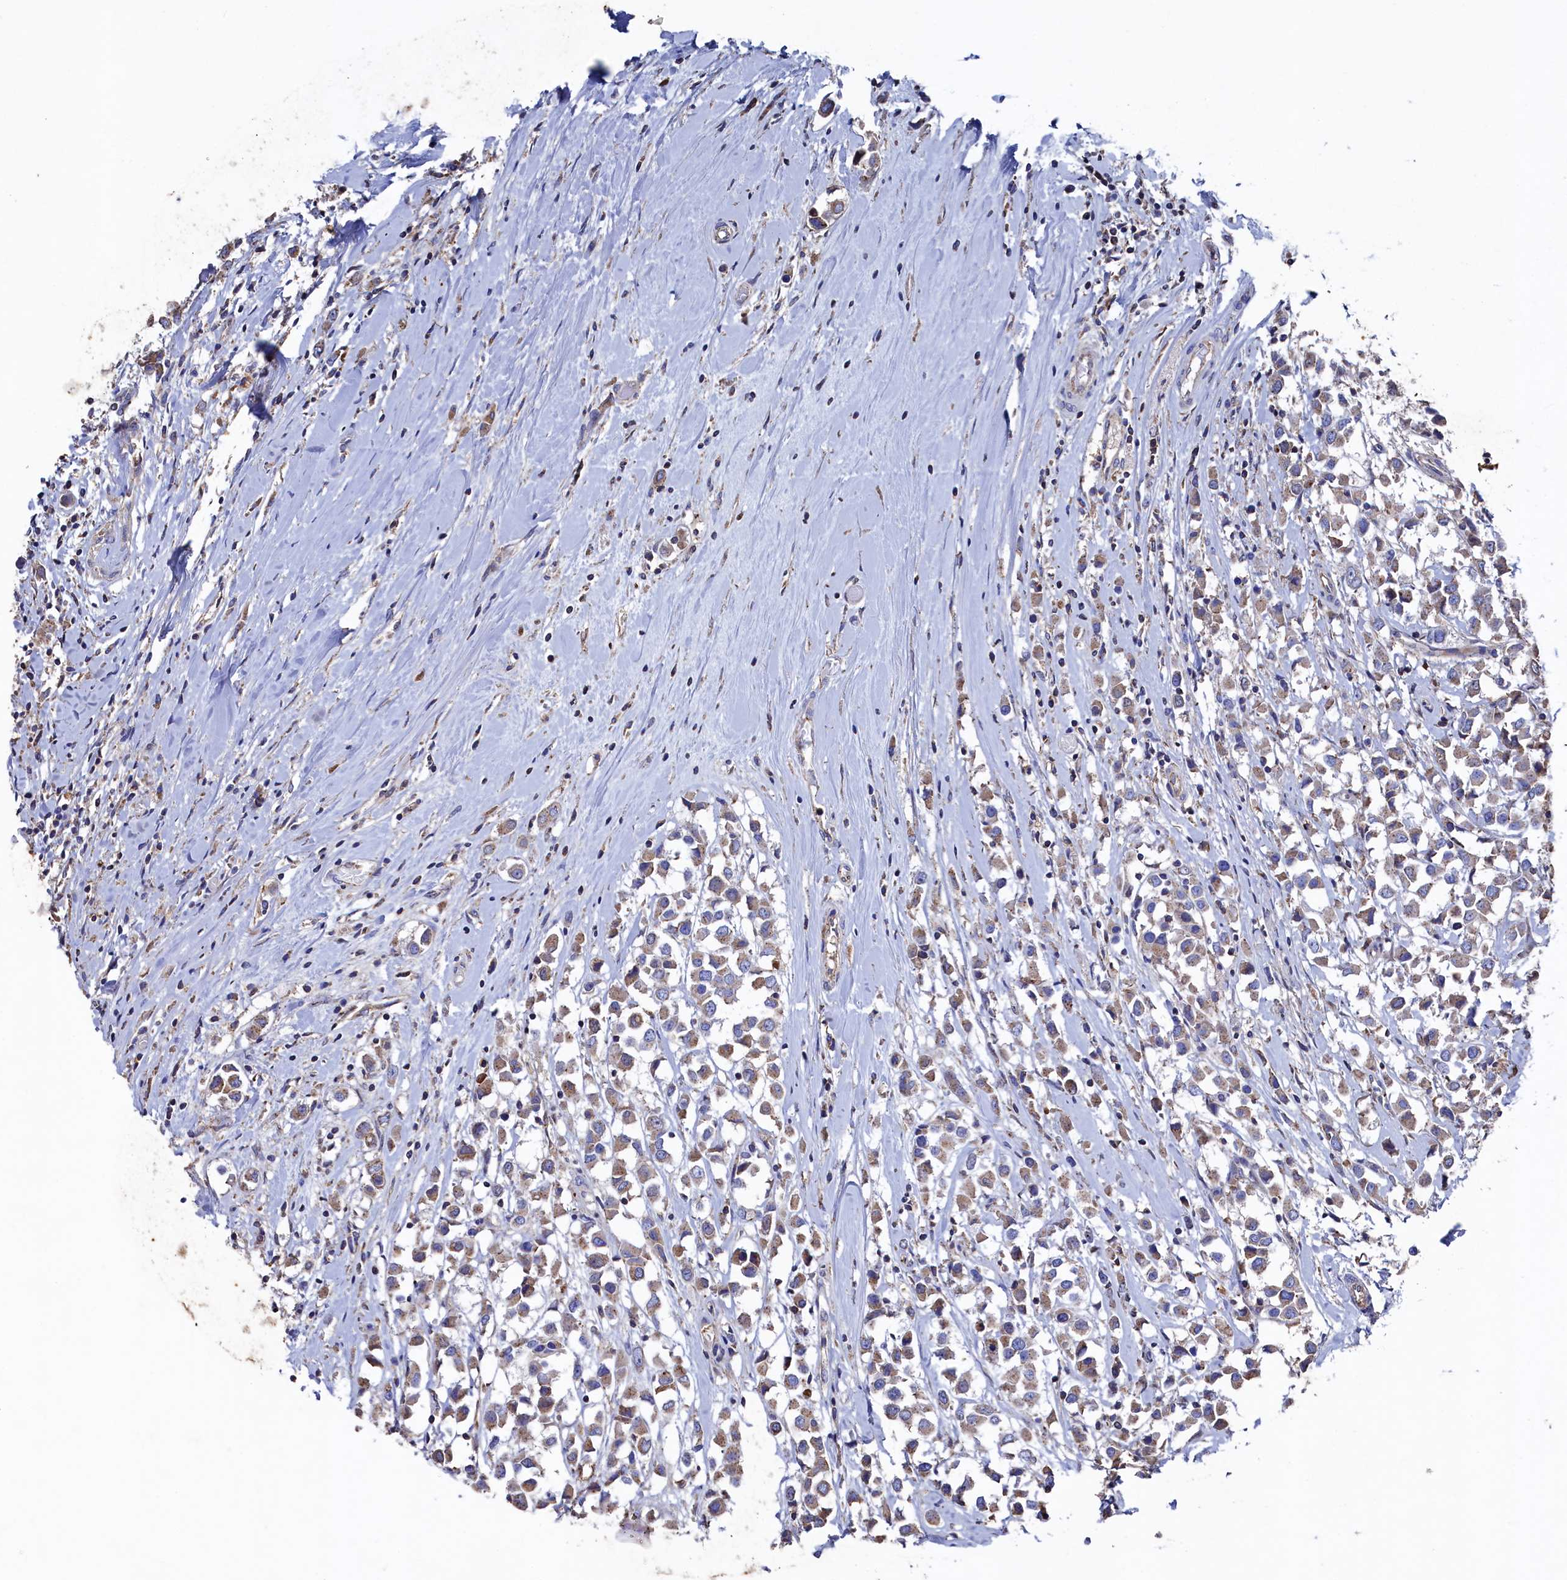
{"staining": {"intensity": "weak", "quantity": ">75%", "location": "cytoplasmic/membranous"}, "tissue": "breast cancer", "cell_type": "Tumor cells", "image_type": "cancer", "snomed": [{"axis": "morphology", "description": "Duct carcinoma"}, {"axis": "topography", "description": "Breast"}], "caption": "Immunohistochemical staining of human breast cancer (infiltrating ductal carcinoma) exhibits low levels of weak cytoplasmic/membranous protein staining in about >75% of tumor cells. Ihc stains the protein of interest in brown and the nuclei are stained blue.", "gene": "TK2", "patient": {"sex": "female", "age": 61}}